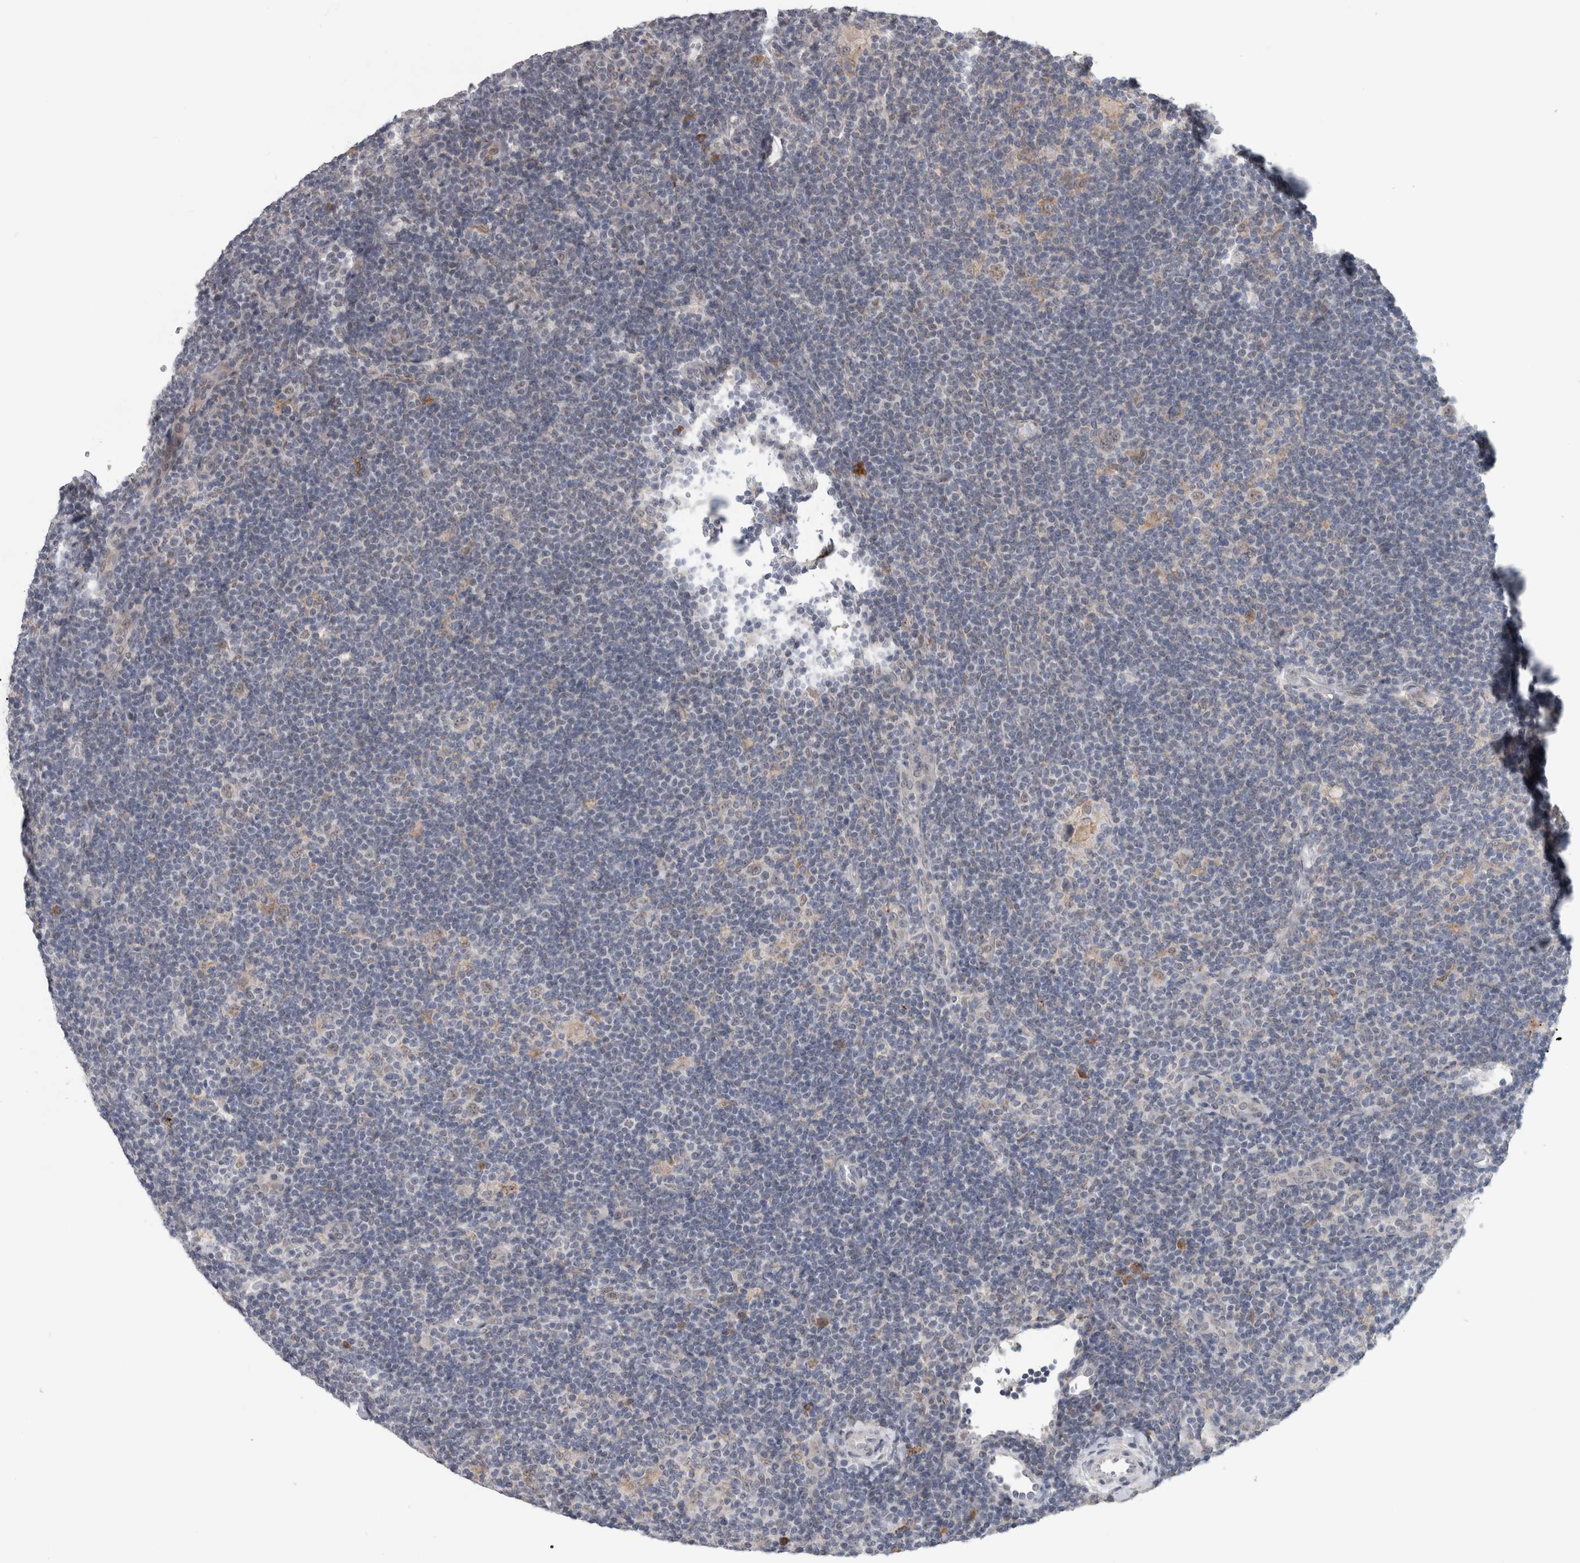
{"staining": {"intensity": "negative", "quantity": "none", "location": "none"}, "tissue": "lymphoma", "cell_type": "Tumor cells", "image_type": "cancer", "snomed": [{"axis": "morphology", "description": "Hodgkin's disease, NOS"}, {"axis": "topography", "description": "Lymph node"}], "caption": "Tumor cells show no significant protein positivity in lymphoma. (Immunohistochemistry (ihc), brightfield microscopy, high magnification).", "gene": "TMEM242", "patient": {"sex": "female", "age": 57}}